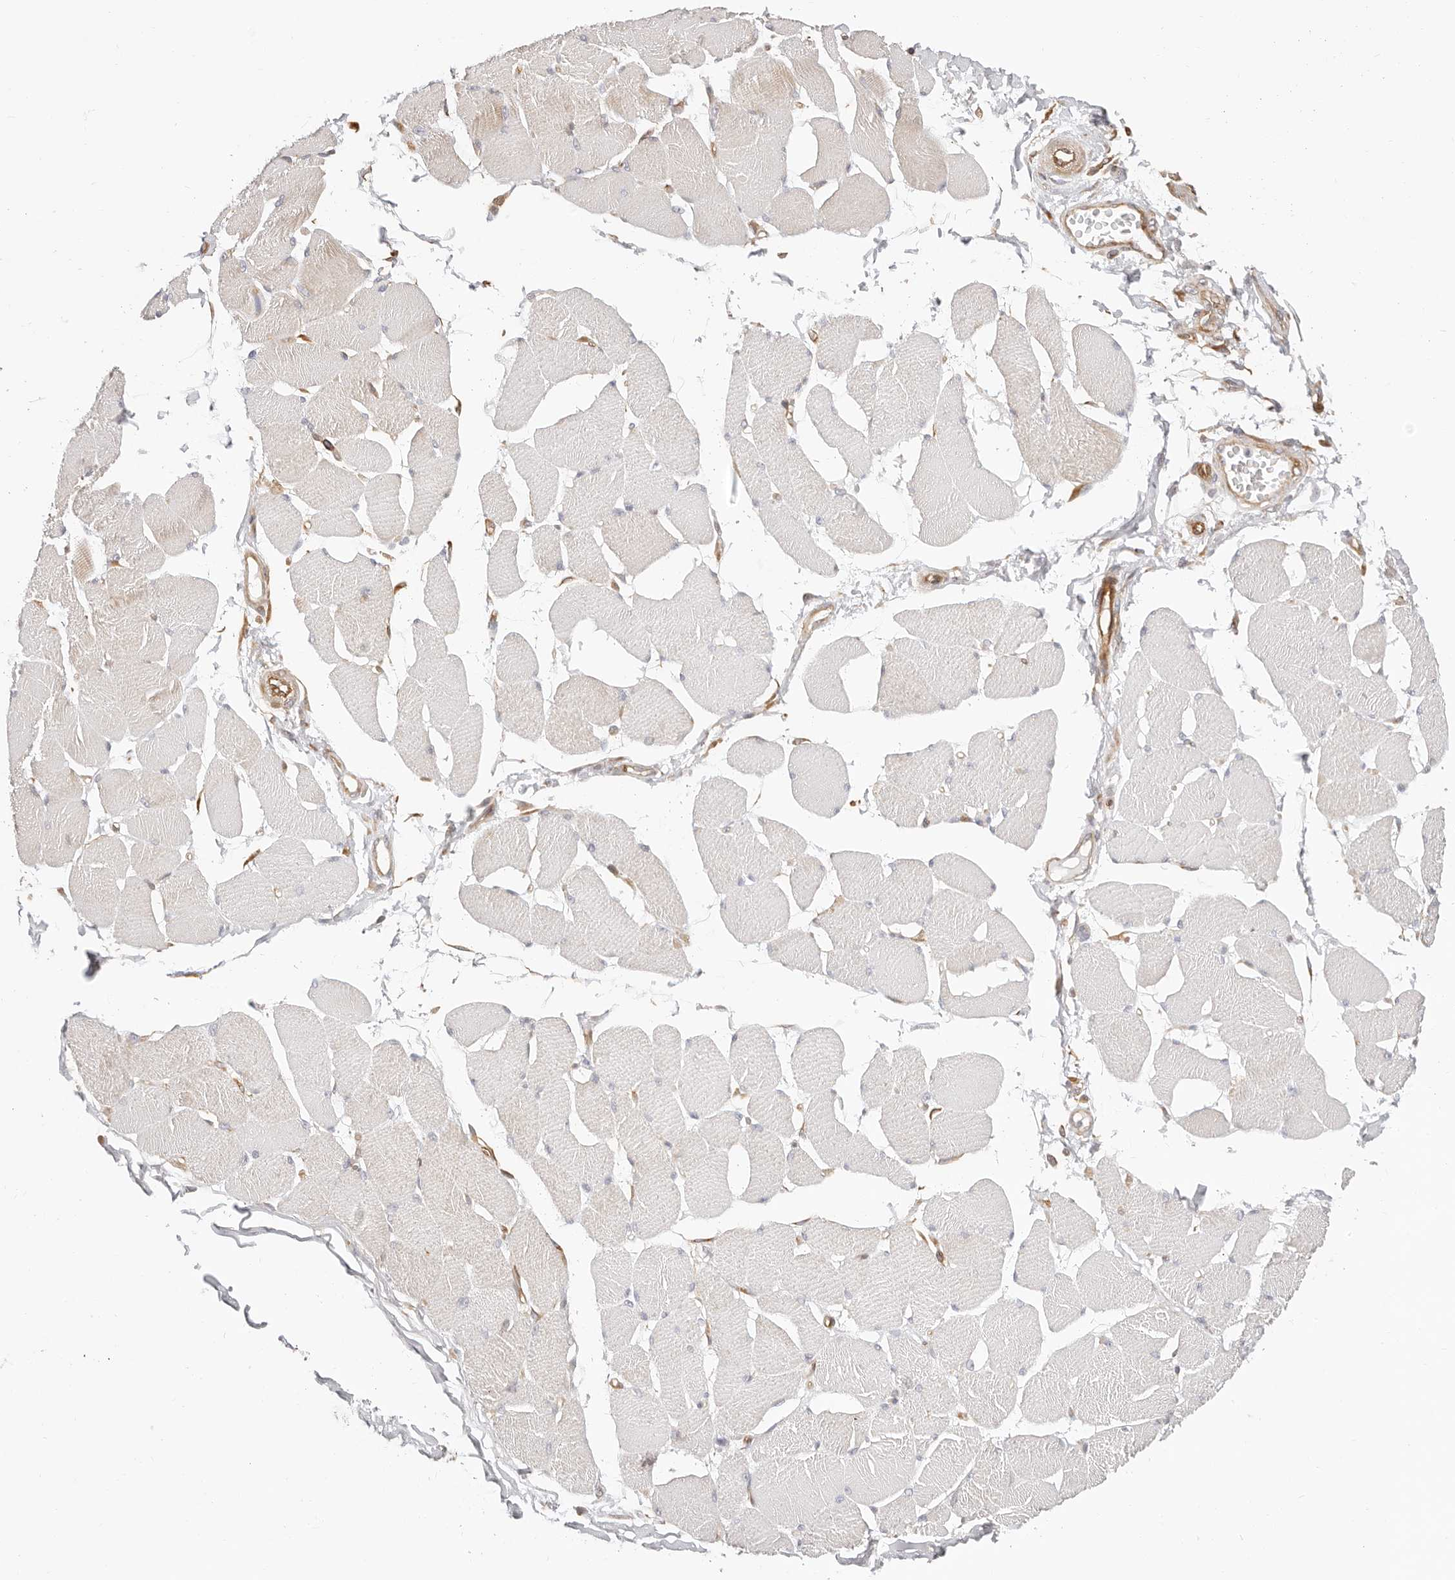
{"staining": {"intensity": "weak", "quantity": "<25%", "location": "cytoplasmic/membranous"}, "tissue": "skeletal muscle", "cell_type": "Myocytes", "image_type": "normal", "snomed": [{"axis": "morphology", "description": "Normal tissue, NOS"}, {"axis": "topography", "description": "Skin"}, {"axis": "topography", "description": "Skeletal muscle"}], "caption": "Skeletal muscle was stained to show a protein in brown. There is no significant expression in myocytes.", "gene": "DTNBP1", "patient": {"sex": "male", "age": 83}}